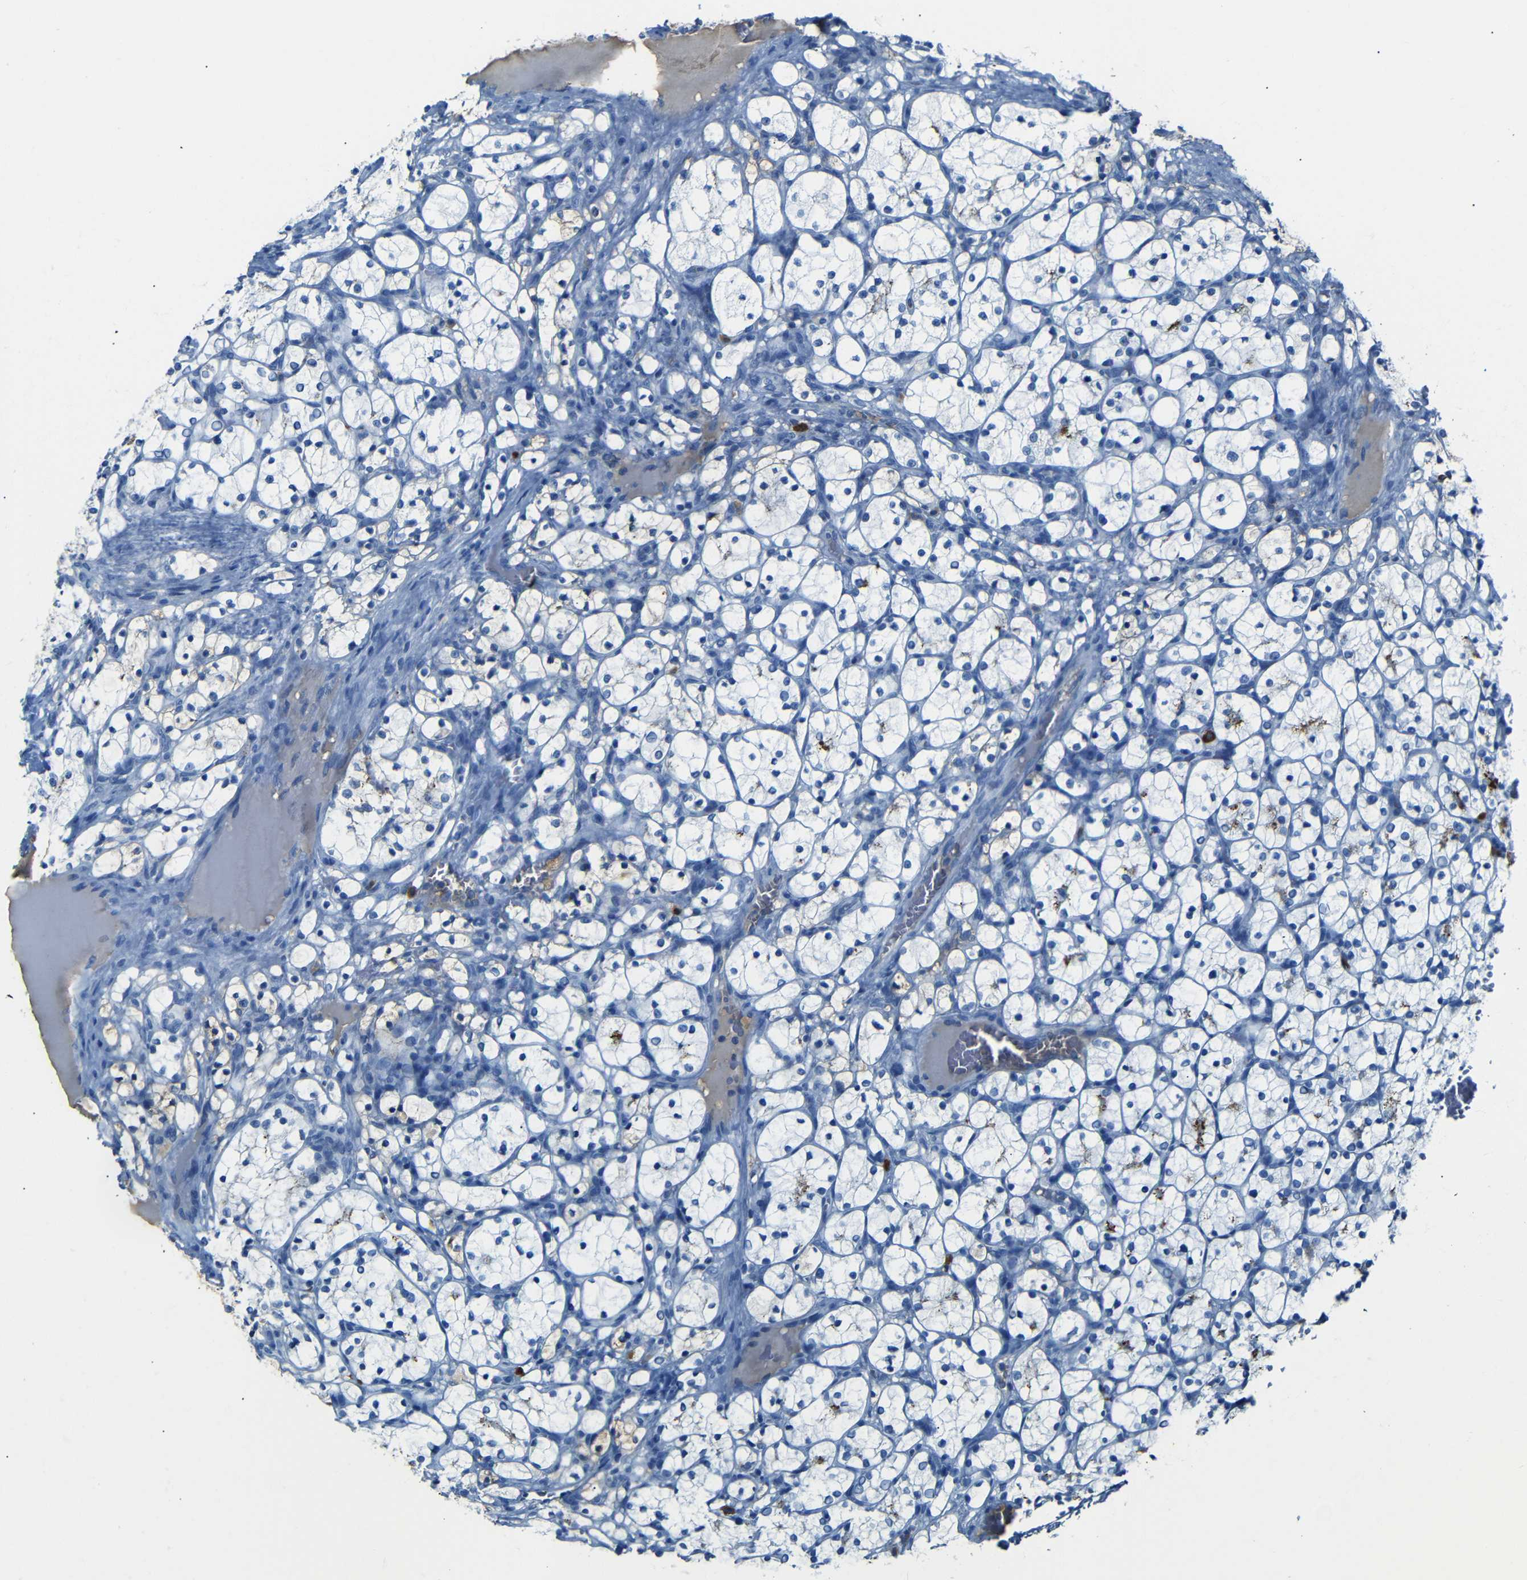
{"staining": {"intensity": "moderate", "quantity": "<25%", "location": "cytoplasmic/membranous"}, "tissue": "renal cancer", "cell_type": "Tumor cells", "image_type": "cancer", "snomed": [{"axis": "morphology", "description": "Adenocarcinoma, NOS"}, {"axis": "topography", "description": "Kidney"}], "caption": "The micrograph demonstrates a brown stain indicating the presence of a protein in the cytoplasmic/membranous of tumor cells in renal cancer.", "gene": "SERPINA1", "patient": {"sex": "female", "age": 69}}